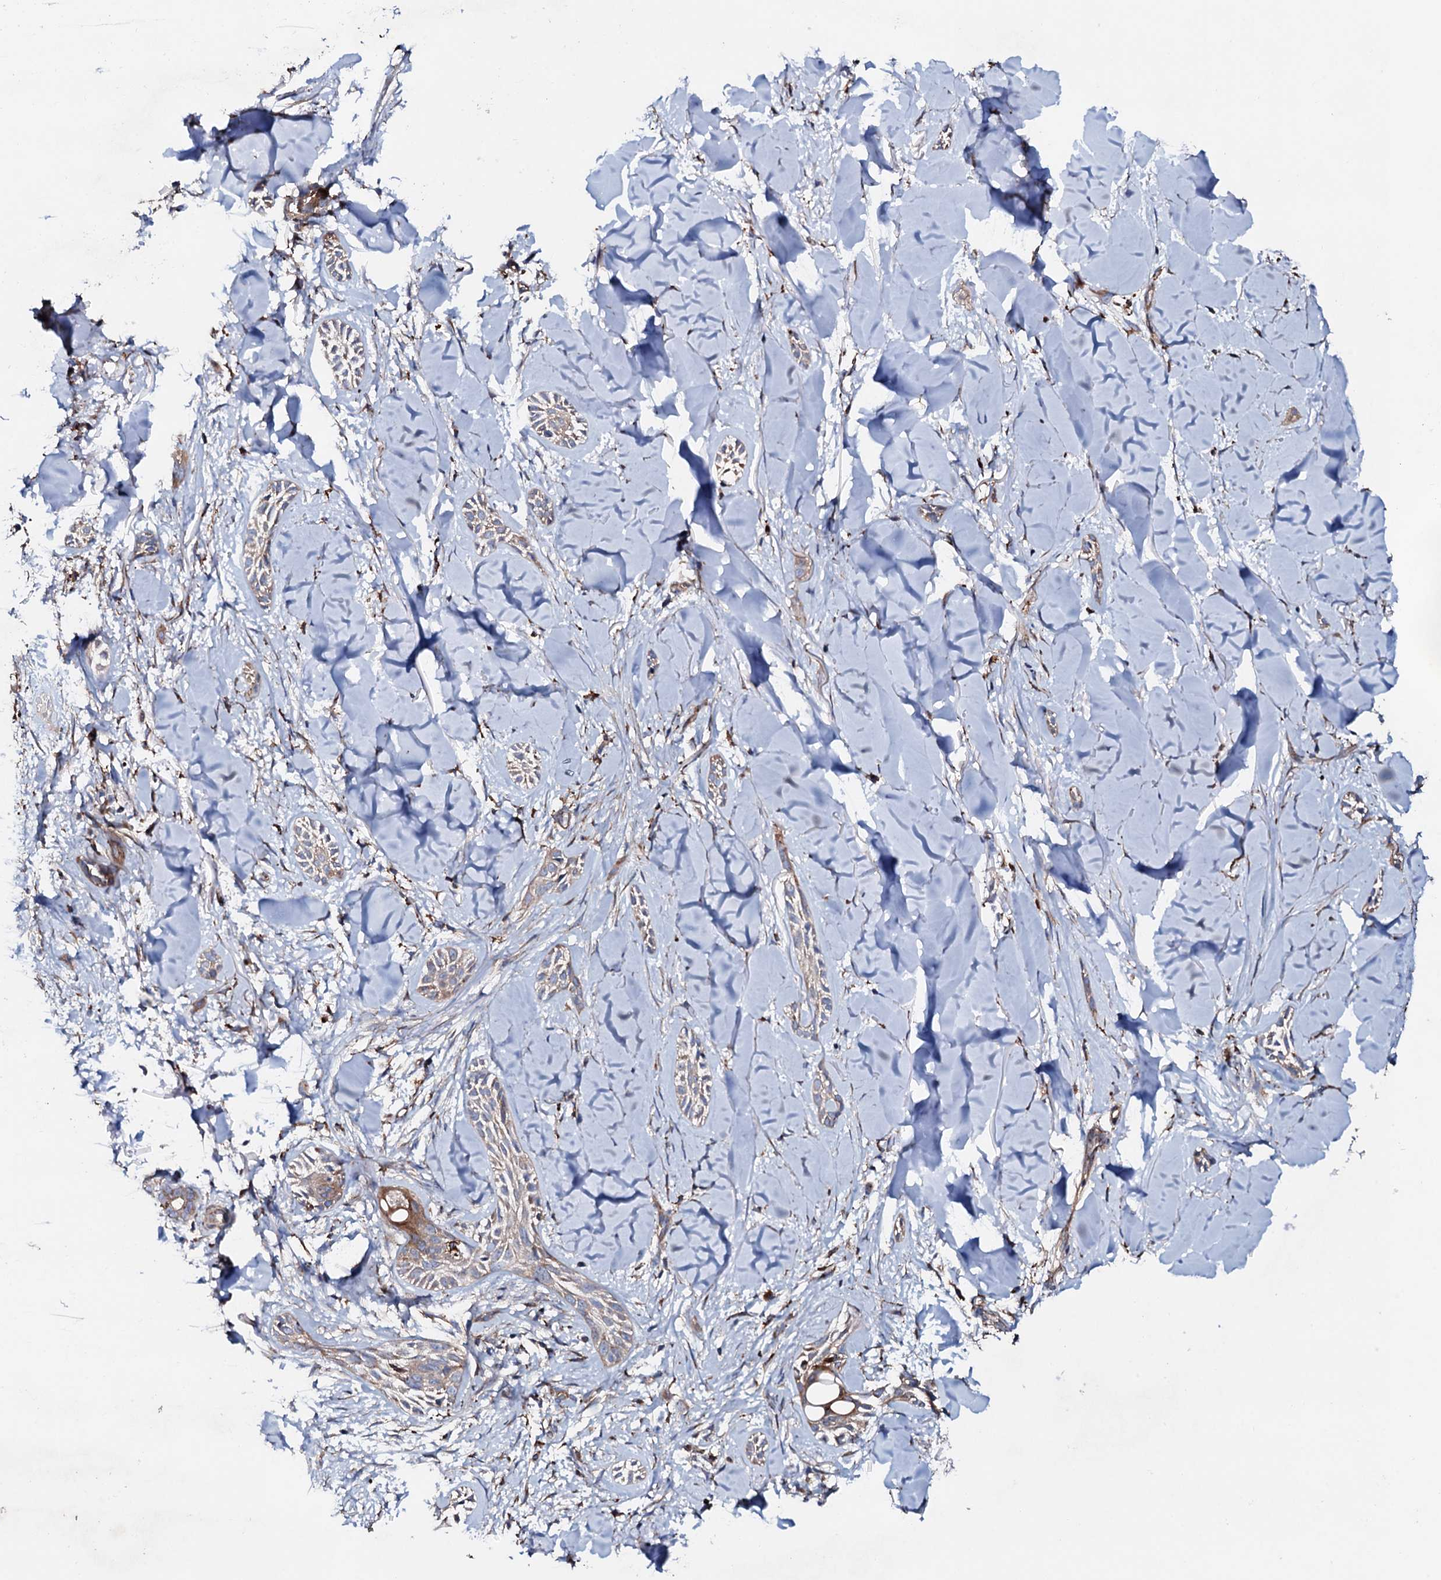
{"staining": {"intensity": "weak", "quantity": ">75%", "location": "cytoplasmic/membranous"}, "tissue": "skin cancer", "cell_type": "Tumor cells", "image_type": "cancer", "snomed": [{"axis": "morphology", "description": "Basal cell carcinoma"}, {"axis": "topography", "description": "Skin"}], "caption": "Human skin basal cell carcinoma stained for a protein (brown) shows weak cytoplasmic/membranous positive positivity in about >75% of tumor cells.", "gene": "P2RX4", "patient": {"sex": "female", "age": 59}}